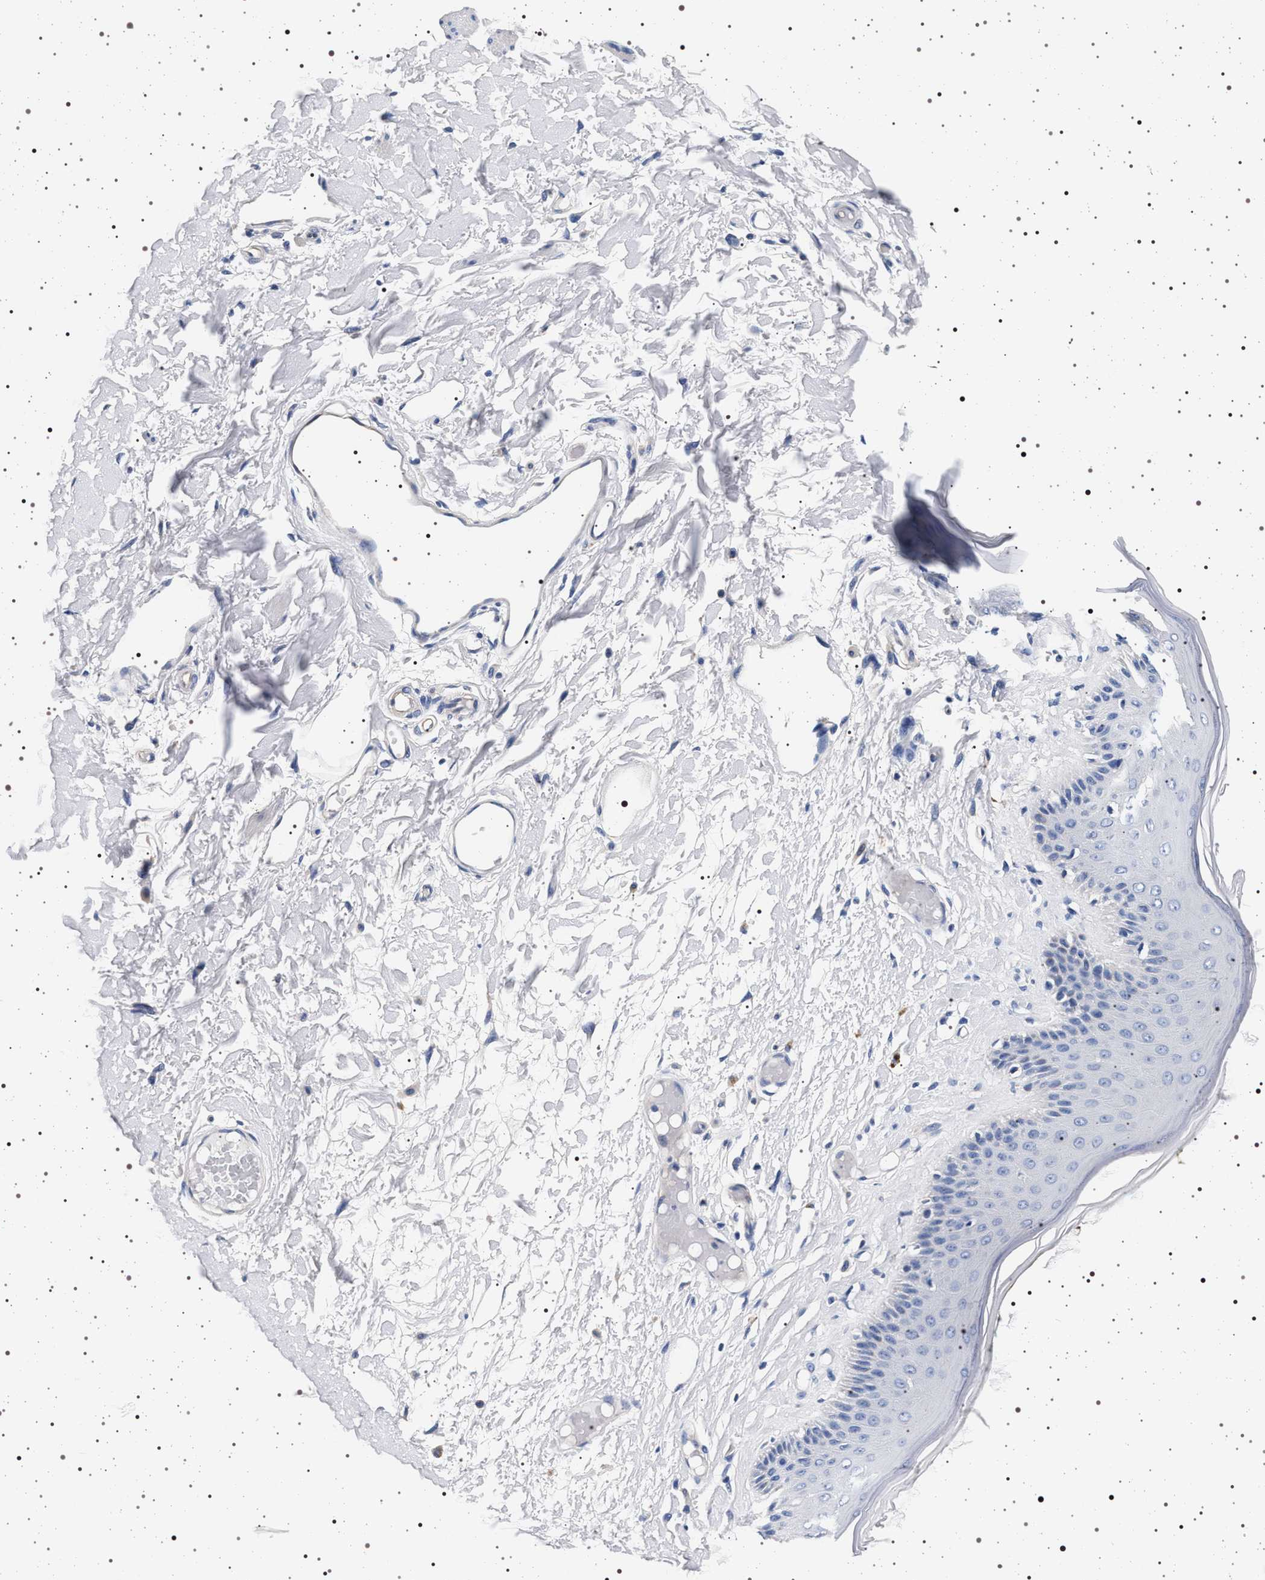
{"staining": {"intensity": "negative", "quantity": "none", "location": "none"}, "tissue": "skin", "cell_type": "Epidermal cells", "image_type": "normal", "snomed": [{"axis": "morphology", "description": "Normal tissue, NOS"}, {"axis": "topography", "description": "Vulva"}], "caption": "IHC micrograph of benign skin: skin stained with DAB shows no significant protein positivity in epidermal cells. The staining is performed using DAB (3,3'-diaminobenzidine) brown chromogen with nuclei counter-stained in using hematoxylin.", "gene": "HSD17B1", "patient": {"sex": "female", "age": 73}}